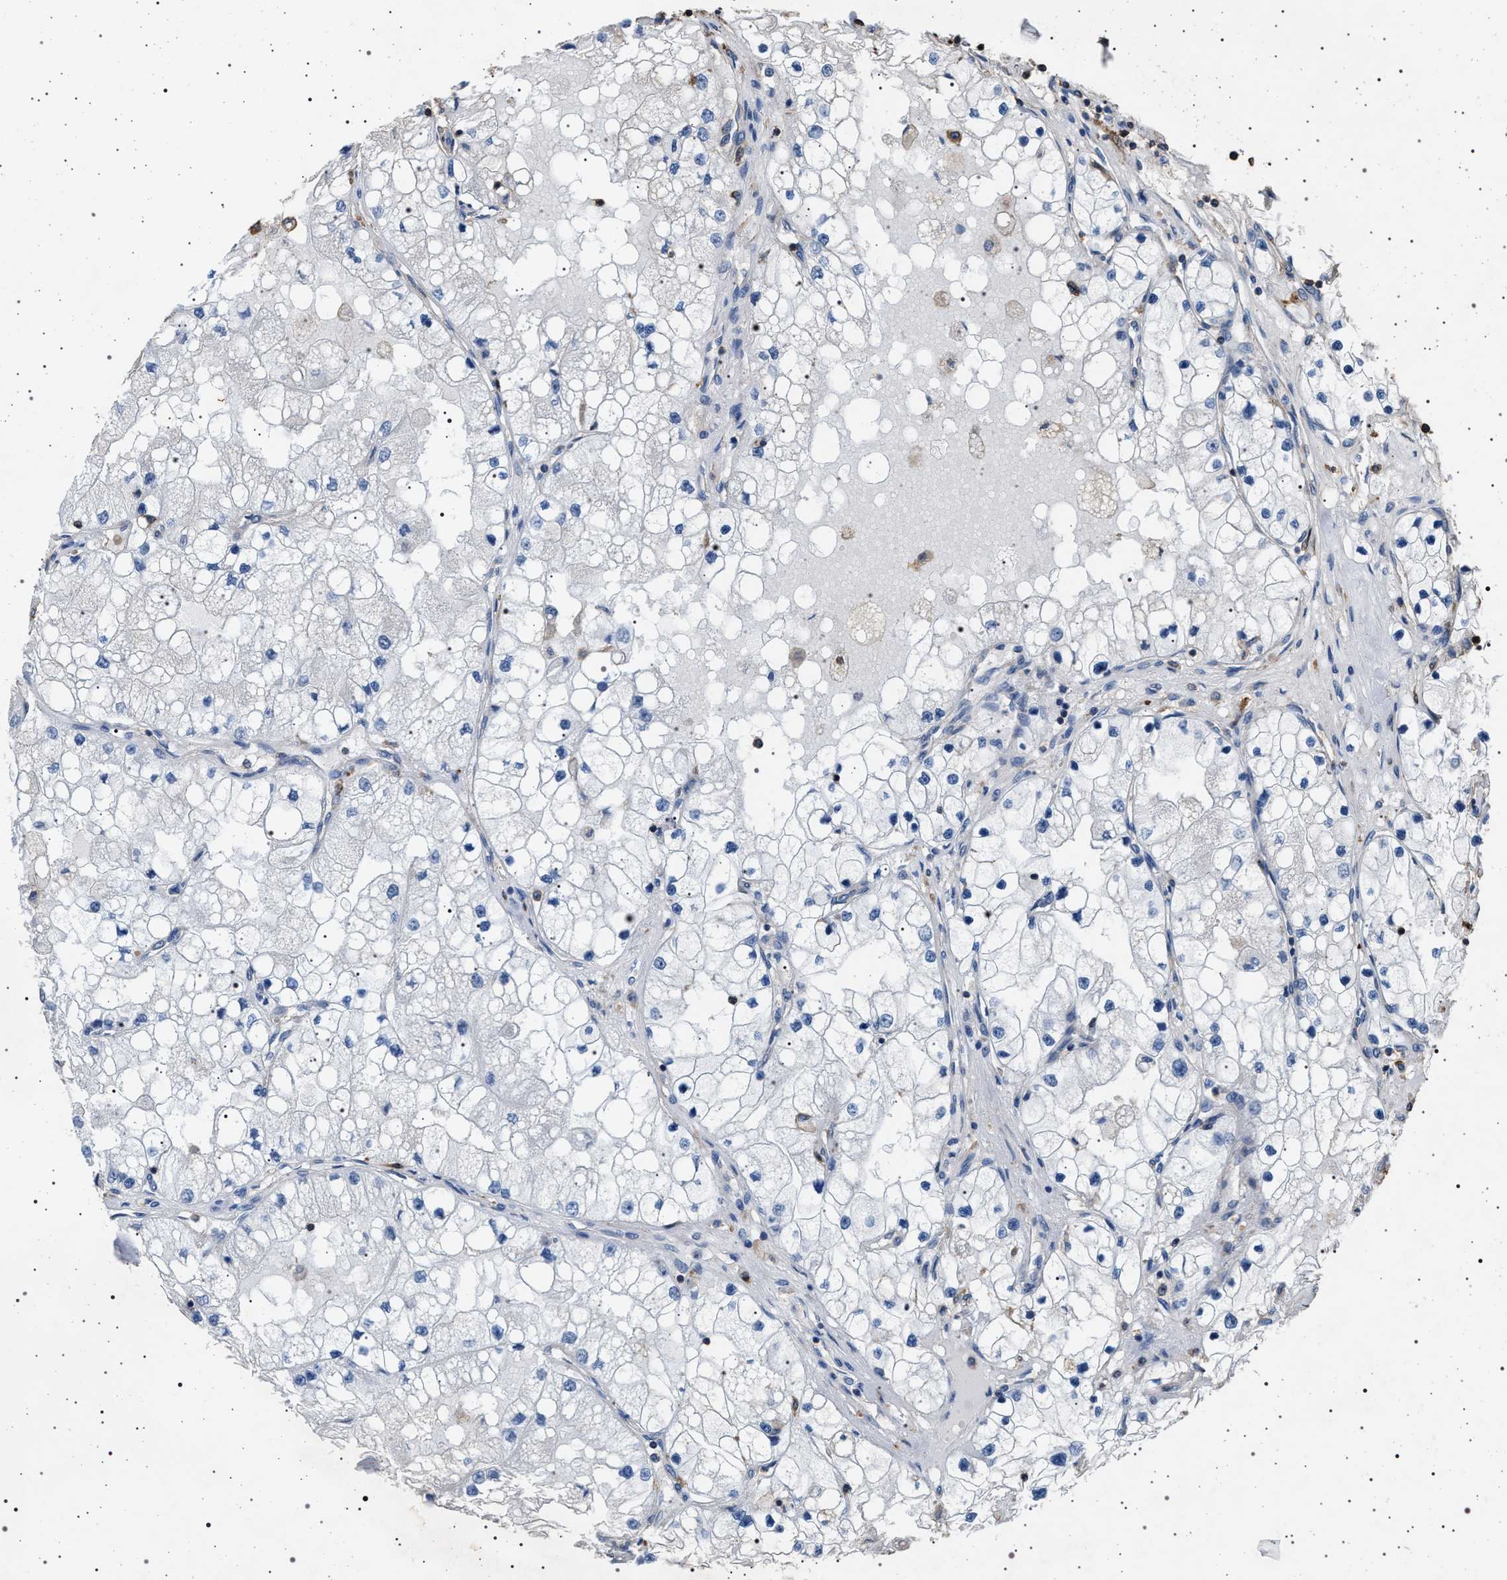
{"staining": {"intensity": "negative", "quantity": "none", "location": "none"}, "tissue": "renal cancer", "cell_type": "Tumor cells", "image_type": "cancer", "snomed": [{"axis": "morphology", "description": "Adenocarcinoma, NOS"}, {"axis": "topography", "description": "Kidney"}], "caption": "A photomicrograph of renal cancer stained for a protein shows no brown staining in tumor cells.", "gene": "SMAP2", "patient": {"sex": "male", "age": 68}}